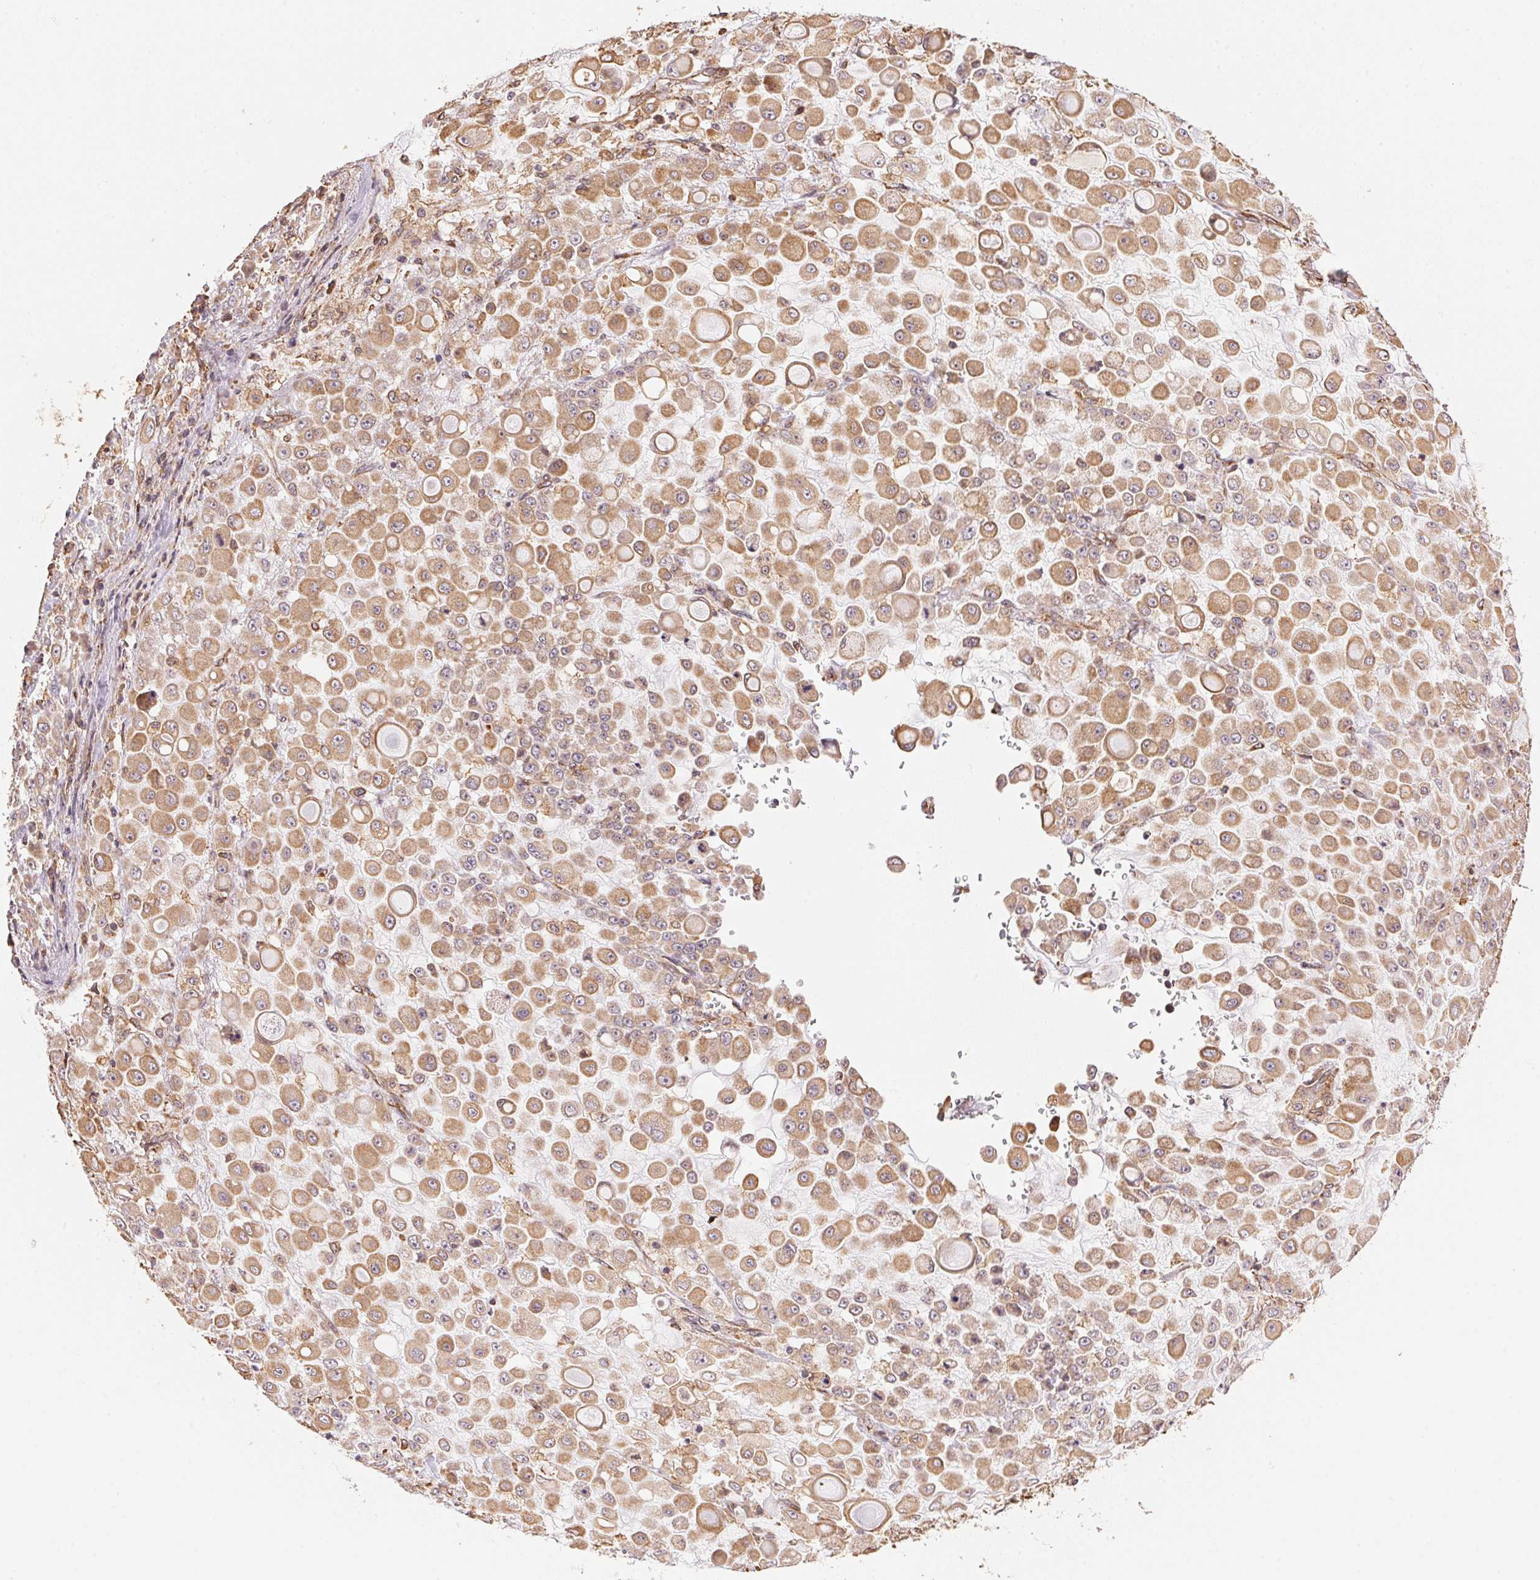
{"staining": {"intensity": "moderate", "quantity": ">75%", "location": "cytoplasmic/membranous"}, "tissue": "stomach cancer", "cell_type": "Tumor cells", "image_type": "cancer", "snomed": [{"axis": "morphology", "description": "Adenocarcinoma, NOS"}, {"axis": "topography", "description": "Stomach"}], "caption": "Stomach cancer (adenocarcinoma) stained with DAB (3,3'-diaminobenzidine) immunohistochemistry displays medium levels of moderate cytoplasmic/membranous positivity in approximately >75% of tumor cells. (brown staining indicates protein expression, while blue staining denotes nuclei).", "gene": "C6orf163", "patient": {"sex": "female", "age": 76}}